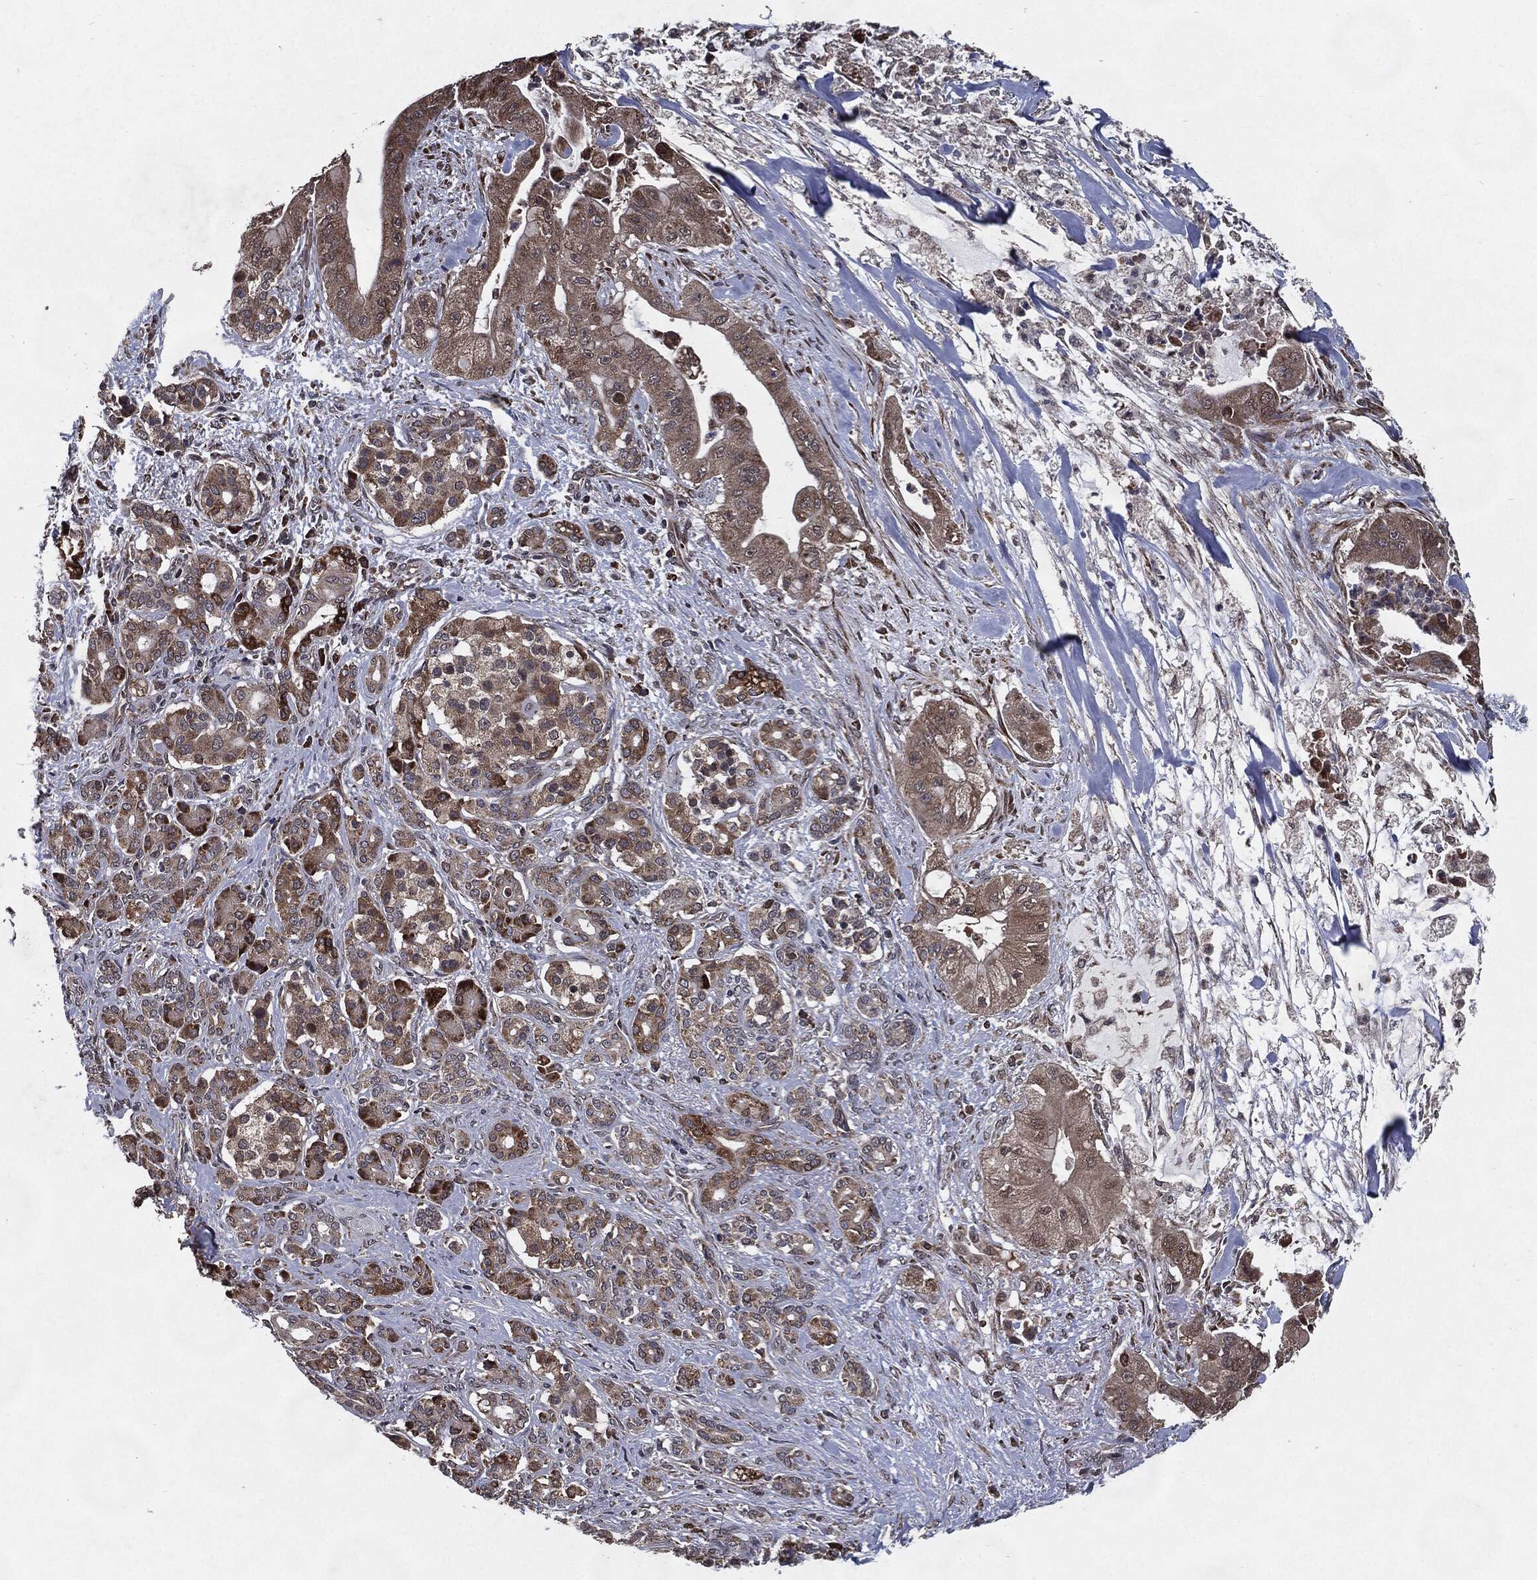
{"staining": {"intensity": "strong", "quantity": "<25%", "location": "cytoplasmic/membranous"}, "tissue": "pancreatic cancer", "cell_type": "Tumor cells", "image_type": "cancer", "snomed": [{"axis": "morphology", "description": "Normal tissue, NOS"}, {"axis": "morphology", "description": "Inflammation, NOS"}, {"axis": "morphology", "description": "Adenocarcinoma, NOS"}, {"axis": "topography", "description": "Pancreas"}], "caption": "Strong cytoplasmic/membranous expression is seen in about <25% of tumor cells in pancreatic cancer (adenocarcinoma).", "gene": "HDAC5", "patient": {"sex": "male", "age": 57}}